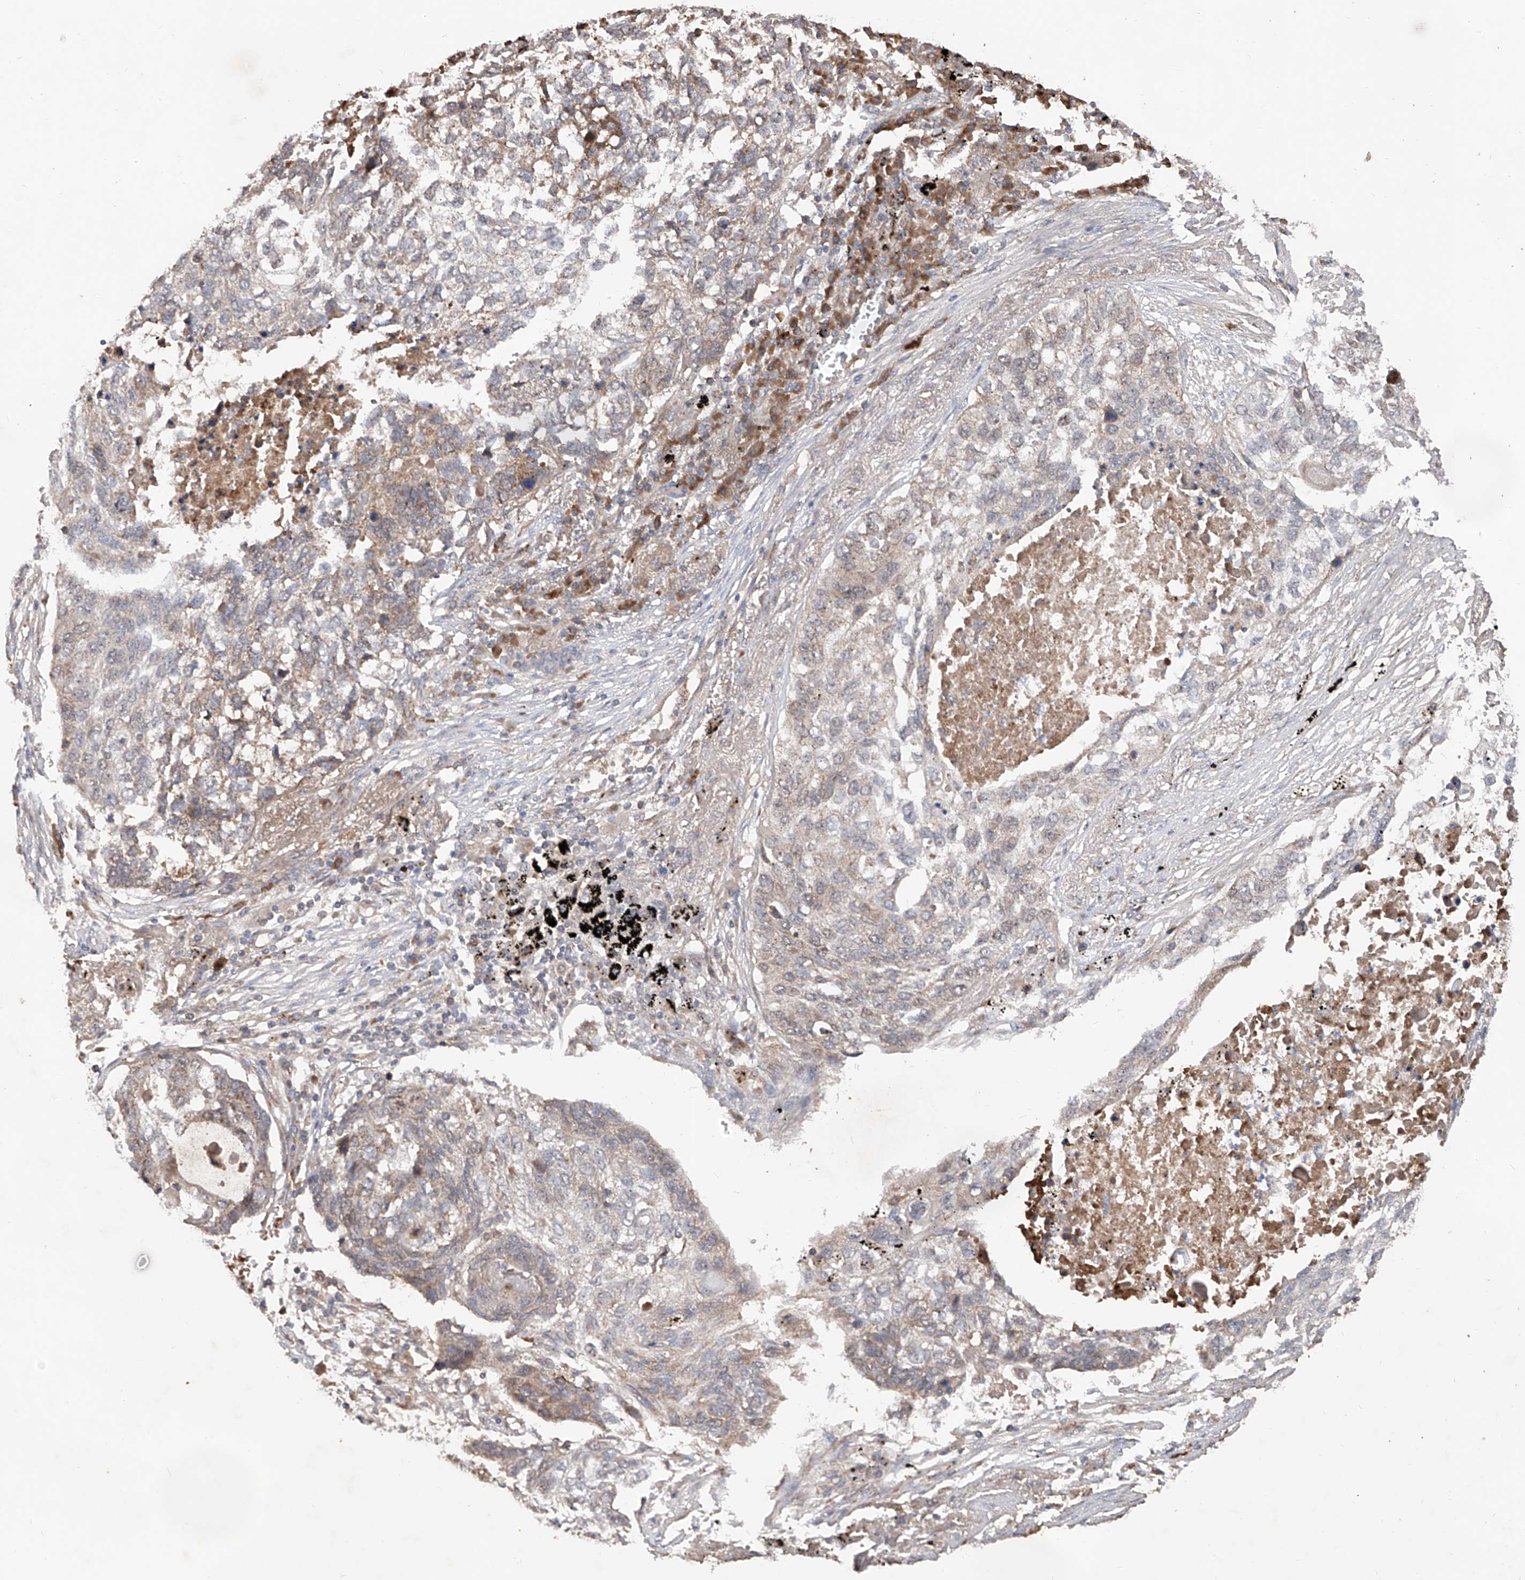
{"staining": {"intensity": "weak", "quantity": "<25%", "location": "cytoplasmic/membranous"}, "tissue": "lung cancer", "cell_type": "Tumor cells", "image_type": "cancer", "snomed": [{"axis": "morphology", "description": "Squamous cell carcinoma, NOS"}, {"axis": "topography", "description": "Lung"}], "caption": "The histopathology image demonstrates no staining of tumor cells in squamous cell carcinoma (lung).", "gene": "EDN1", "patient": {"sex": "female", "age": 63}}